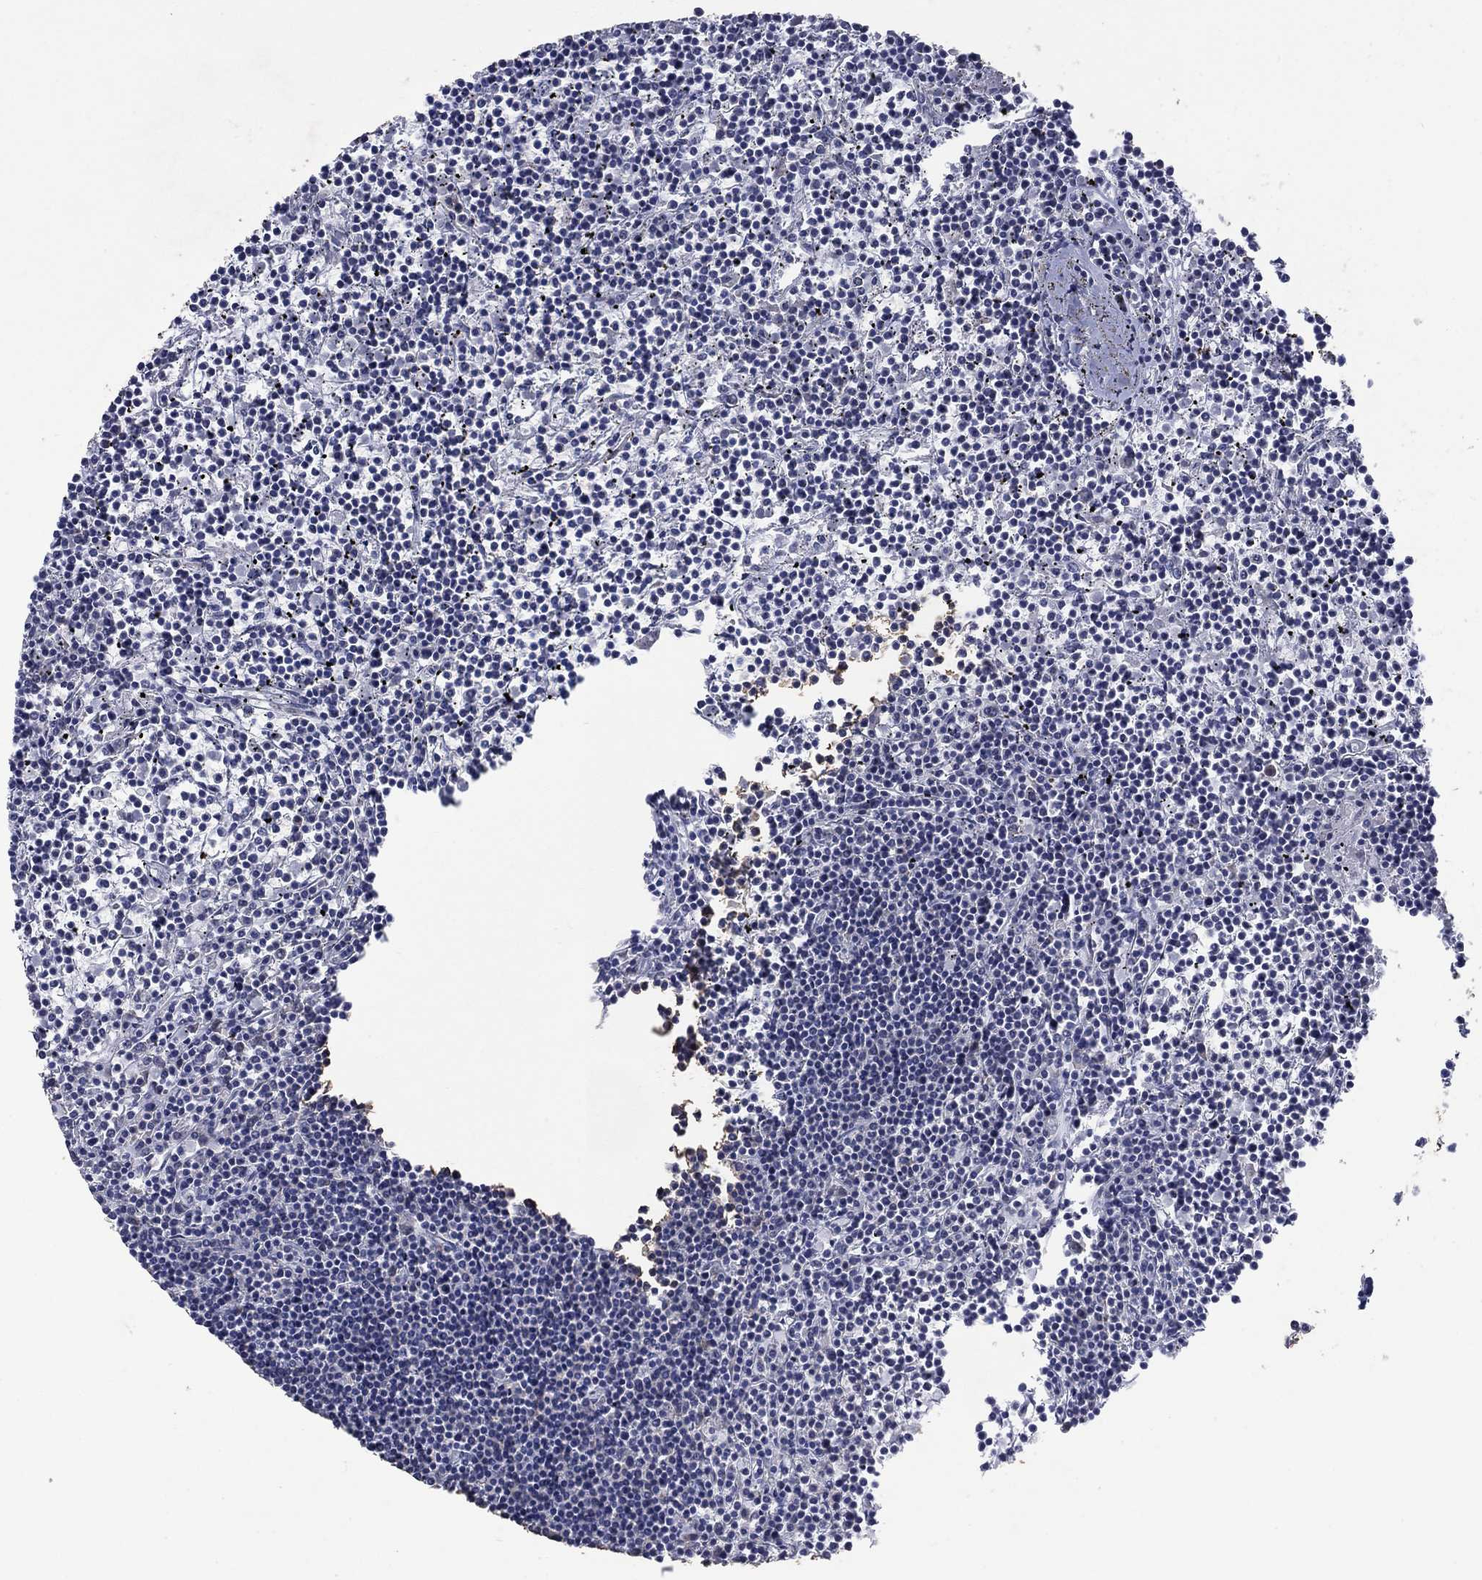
{"staining": {"intensity": "negative", "quantity": "none", "location": "none"}, "tissue": "lymphoma", "cell_type": "Tumor cells", "image_type": "cancer", "snomed": [{"axis": "morphology", "description": "Malignant lymphoma, non-Hodgkin's type, Low grade"}, {"axis": "topography", "description": "Spleen"}], "caption": "Immunohistochemical staining of lymphoma demonstrates no significant staining in tumor cells.", "gene": "SDC1", "patient": {"sex": "female", "age": 19}}